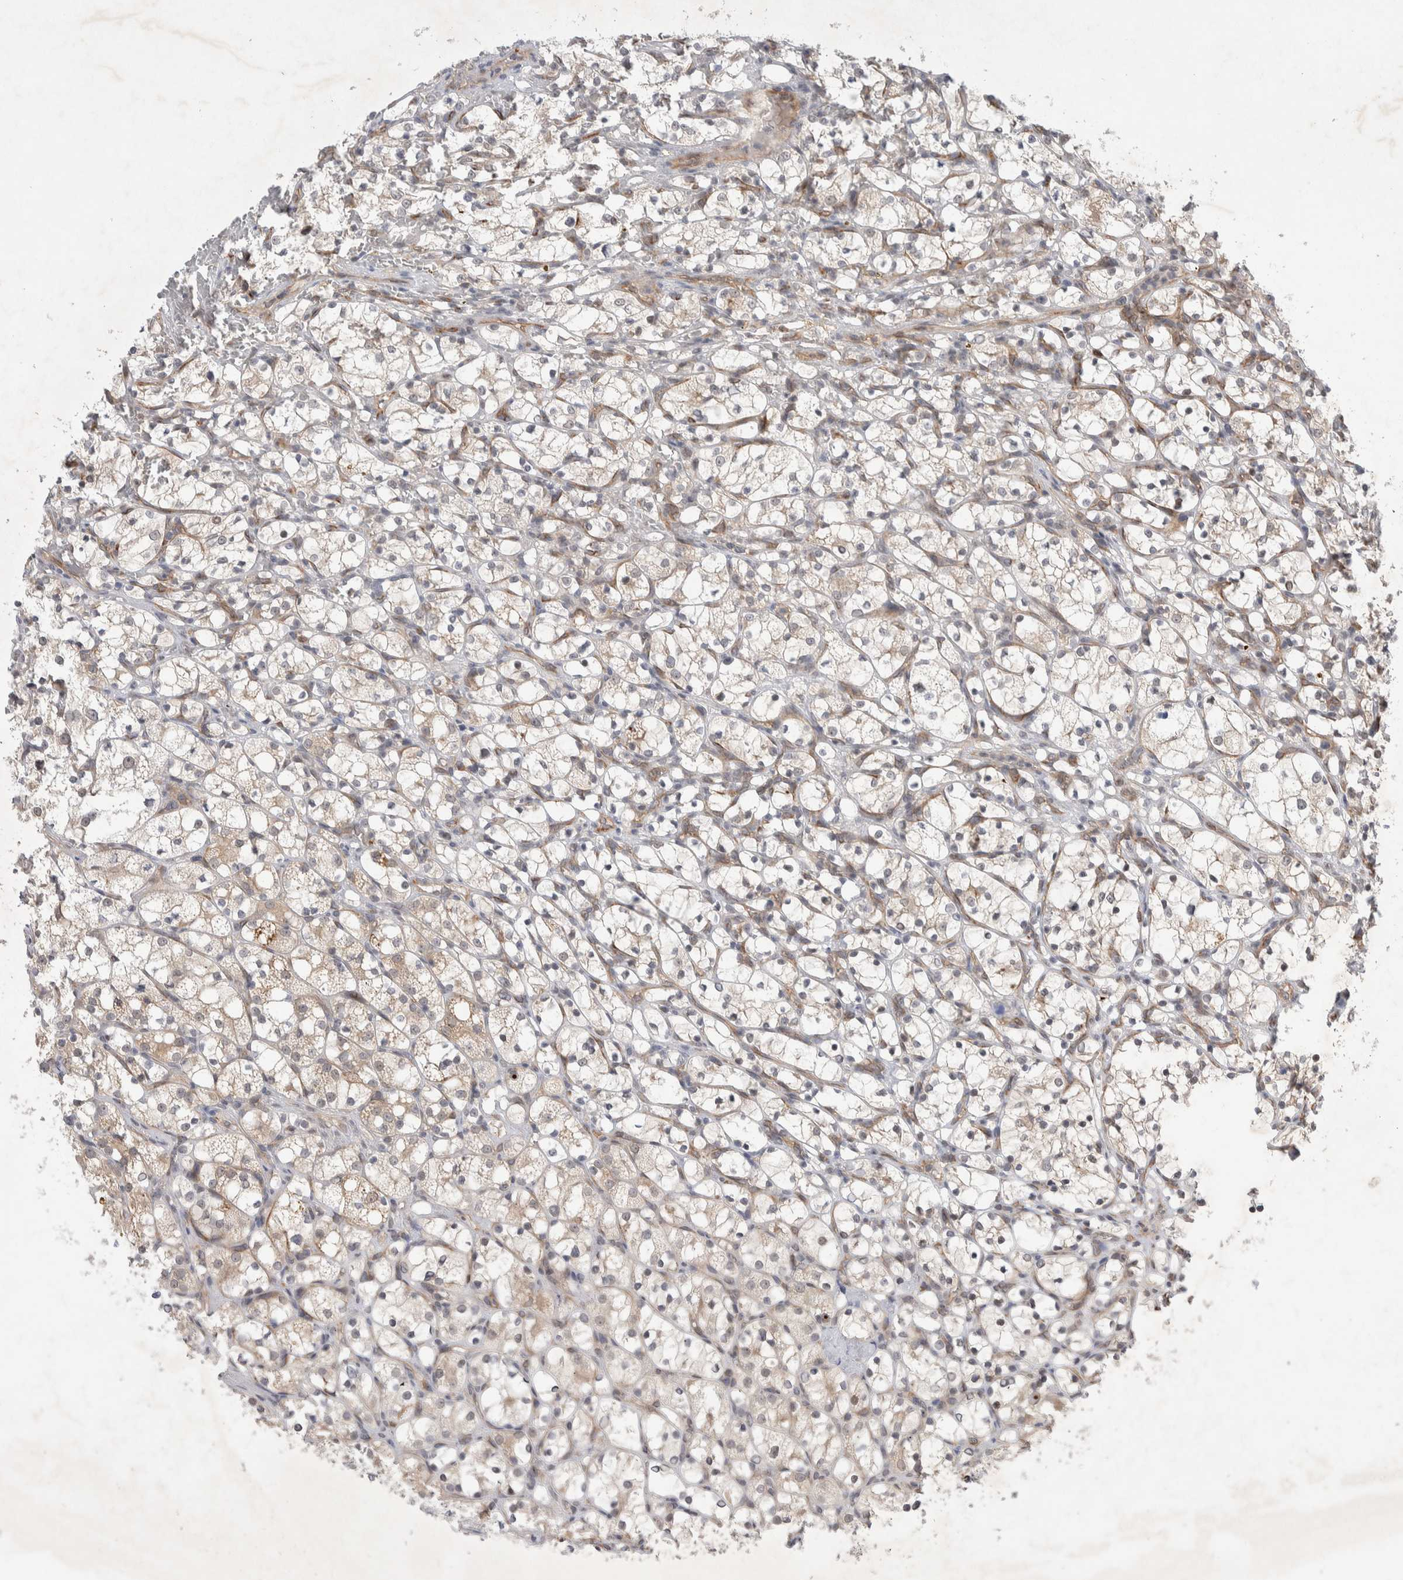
{"staining": {"intensity": "weak", "quantity": "<25%", "location": "cytoplasmic/membranous"}, "tissue": "renal cancer", "cell_type": "Tumor cells", "image_type": "cancer", "snomed": [{"axis": "morphology", "description": "Adenocarcinoma, NOS"}, {"axis": "topography", "description": "Kidney"}], "caption": "A micrograph of human renal cancer is negative for staining in tumor cells.", "gene": "ZNF704", "patient": {"sex": "female", "age": 69}}